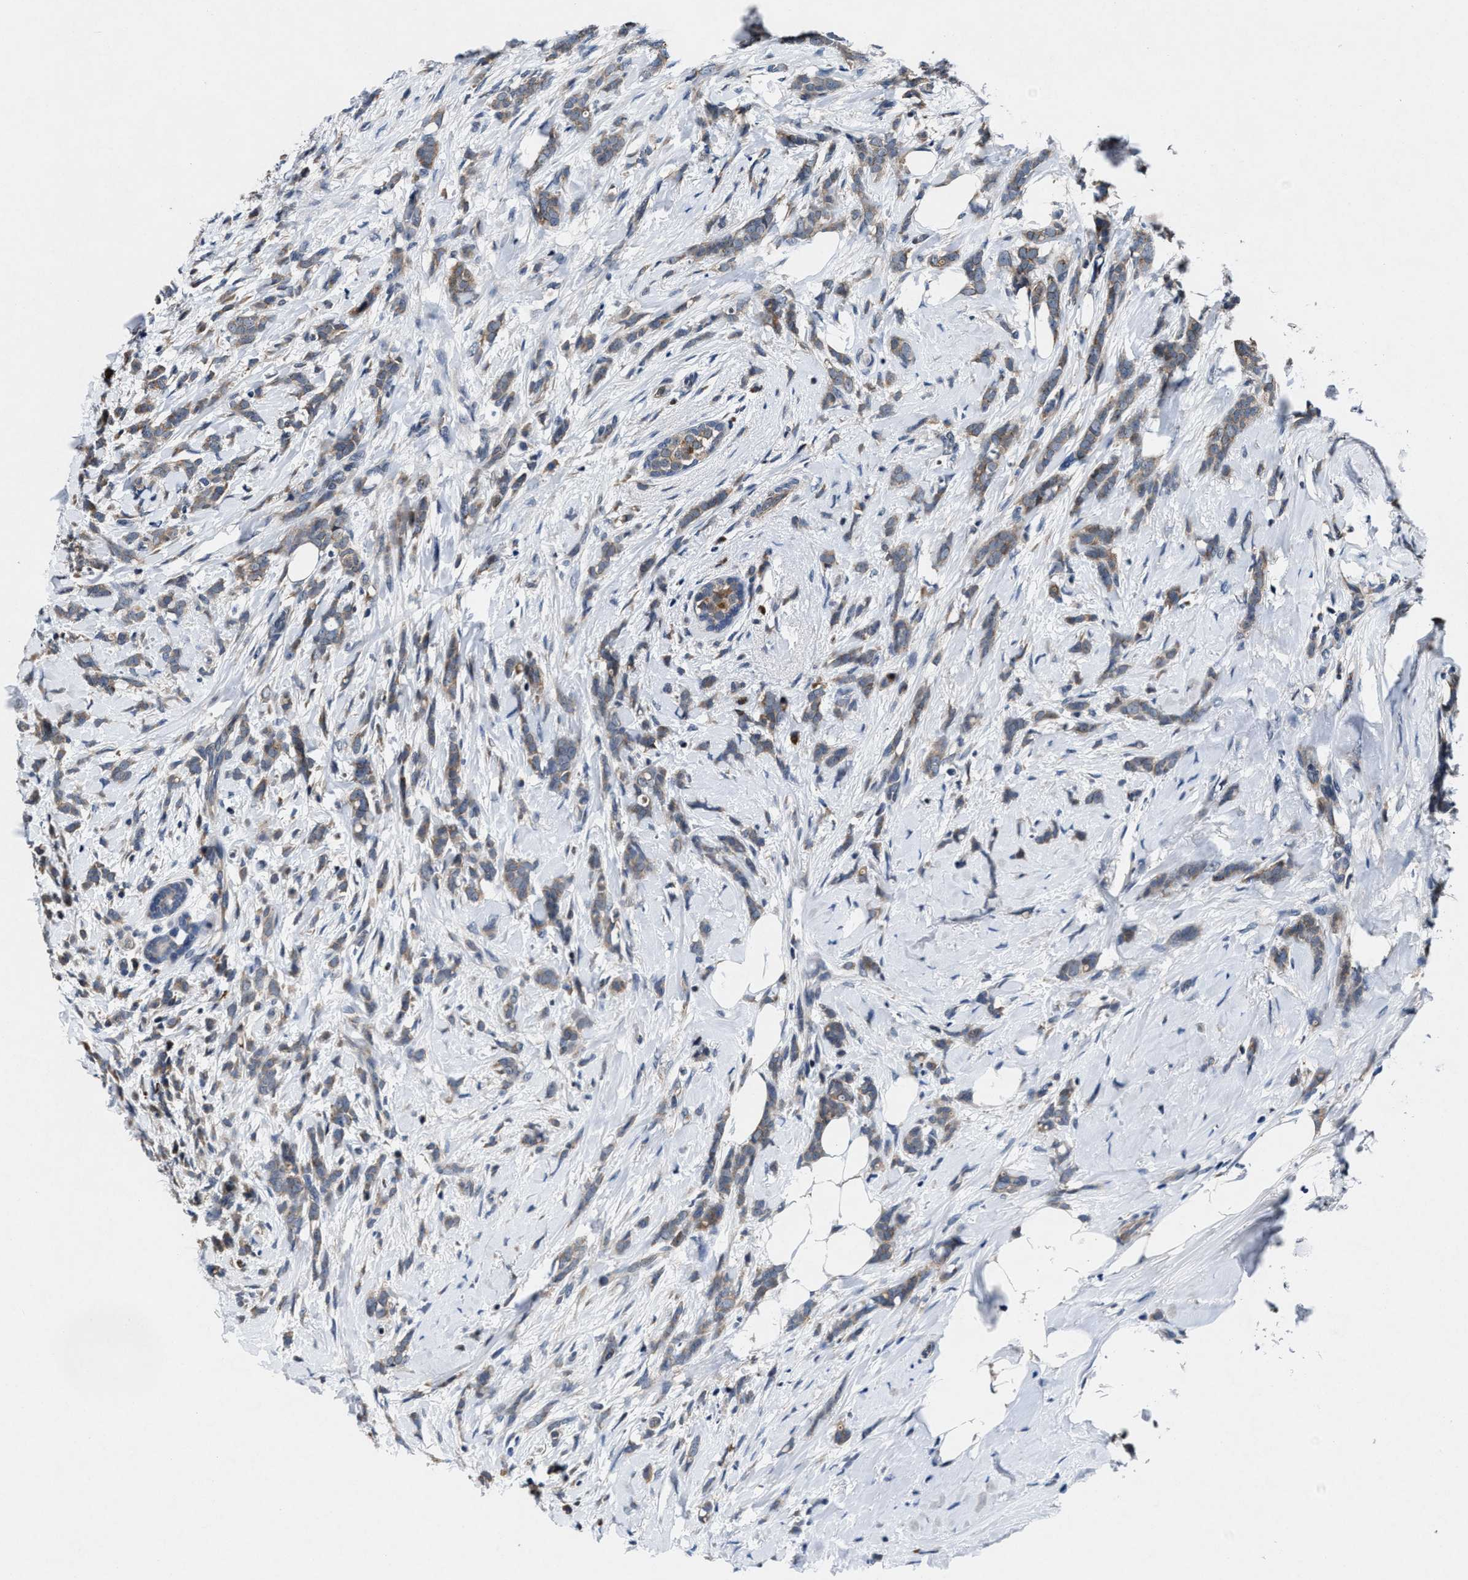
{"staining": {"intensity": "weak", "quantity": ">75%", "location": "cytoplasmic/membranous"}, "tissue": "breast cancer", "cell_type": "Tumor cells", "image_type": "cancer", "snomed": [{"axis": "morphology", "description": "Lobular carcinoma, in situ"}, {"axis": "morphology", "description": "Lobular carcinoma"}, {"axis": "topography", "description": "Breast"}], "caption": "A micrograph of human lobular carcinoma (breast) stained for a protein demonstrates weak cytoplasmic/membranous brown staining in tumor cells.", "gene": "TMEM53", "patient": {"sex": "female", "age": 41}}